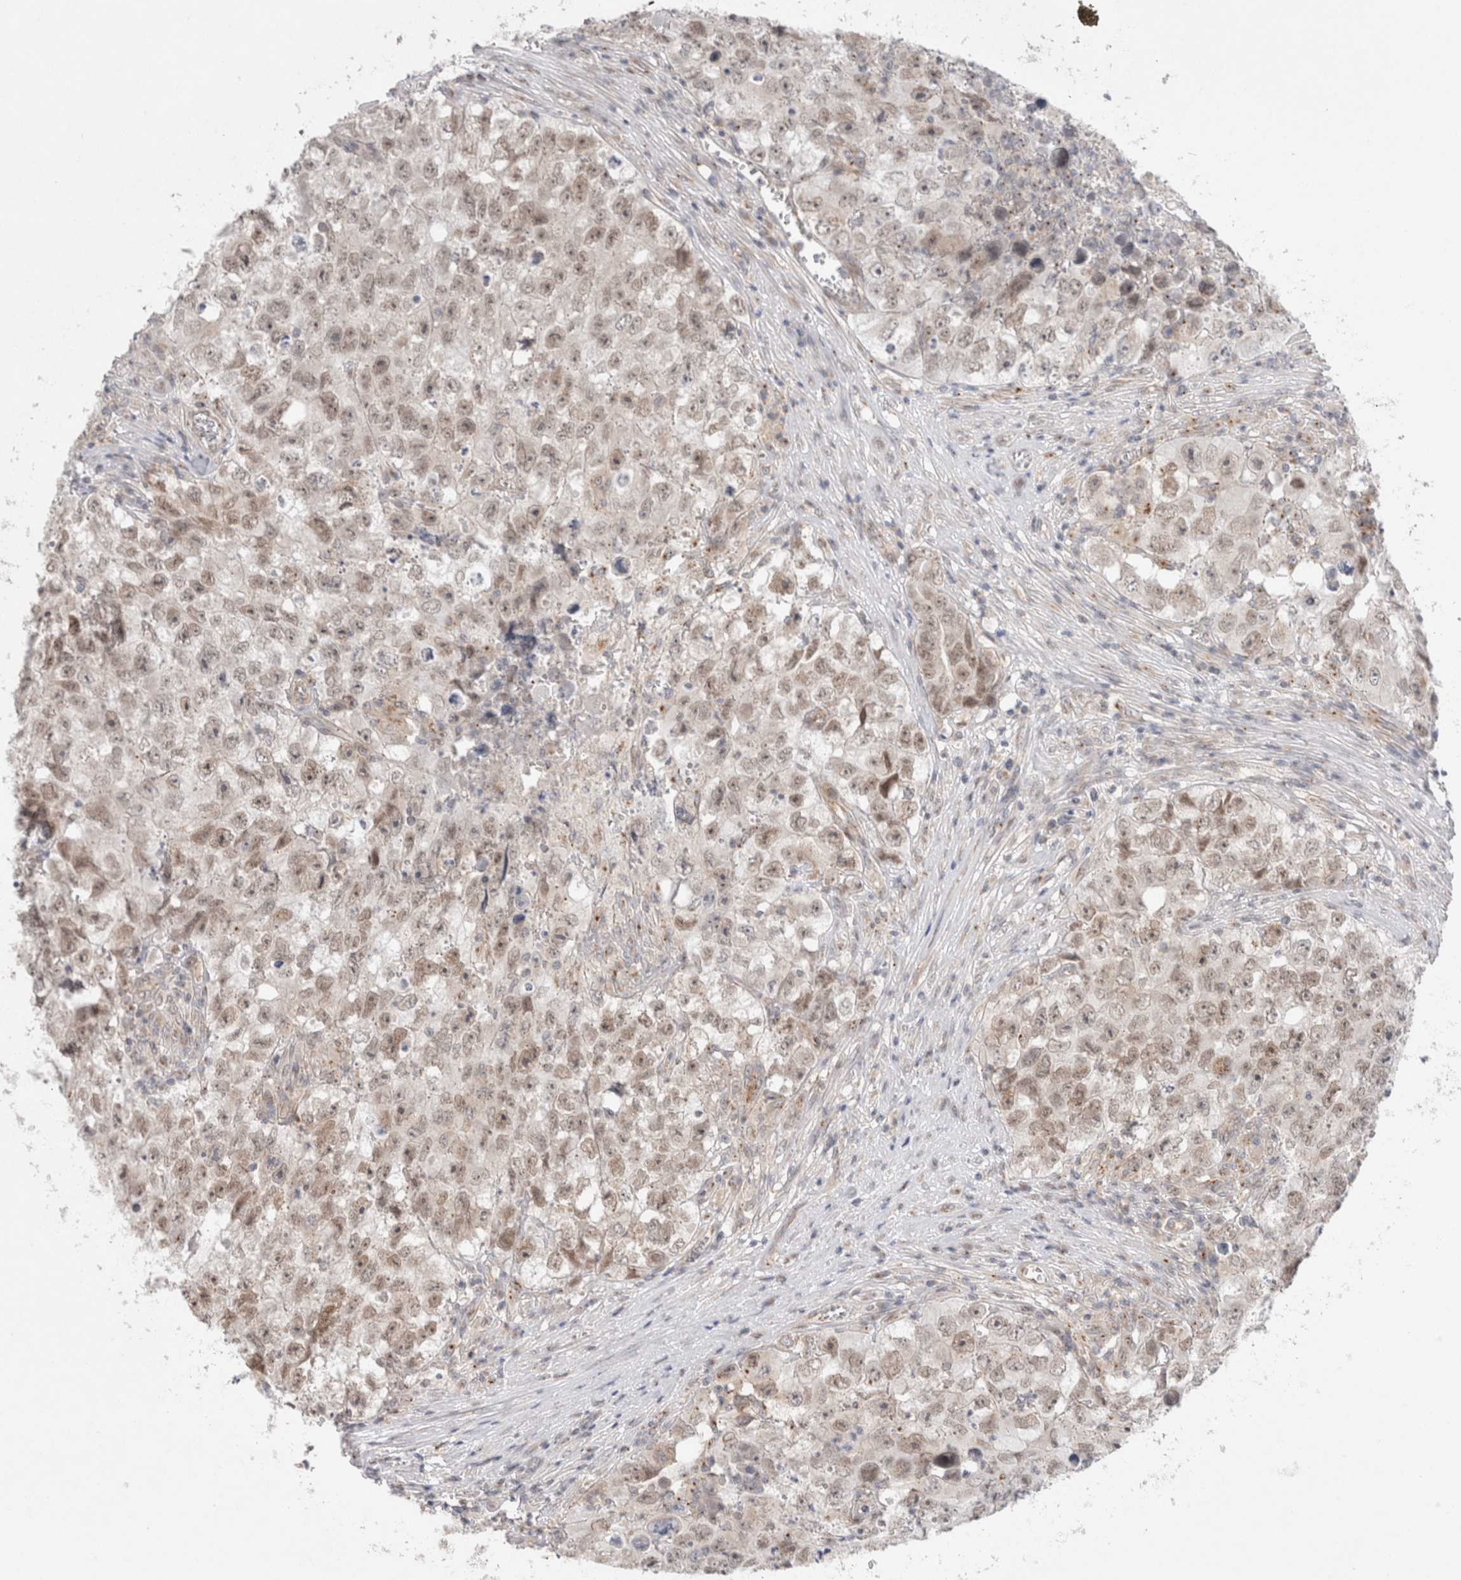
{"staining": {"intensity": "weak", "quantity": ">75%", "location": "nuclear"}, "tissue": "testis cancer", "cell_type": "Tumor cells", "image_type": "cancer", "snomed": [{"axis": "morphology", "description": "Seminoma, NOS"}, {"axis": "morphology", "description": "Carcinoma, Embryonal, NOS"}, {"axis": "topography", "description": "Testis"}], "caption": "DAB (3,3'-diaminobenzidine) immunohistochemical staining of testis seminoma shows weak nuclear protein expression in about >75% of tumor cells.", "gene": "BICD2", "patient": {"sex": "male", "age": 43}}